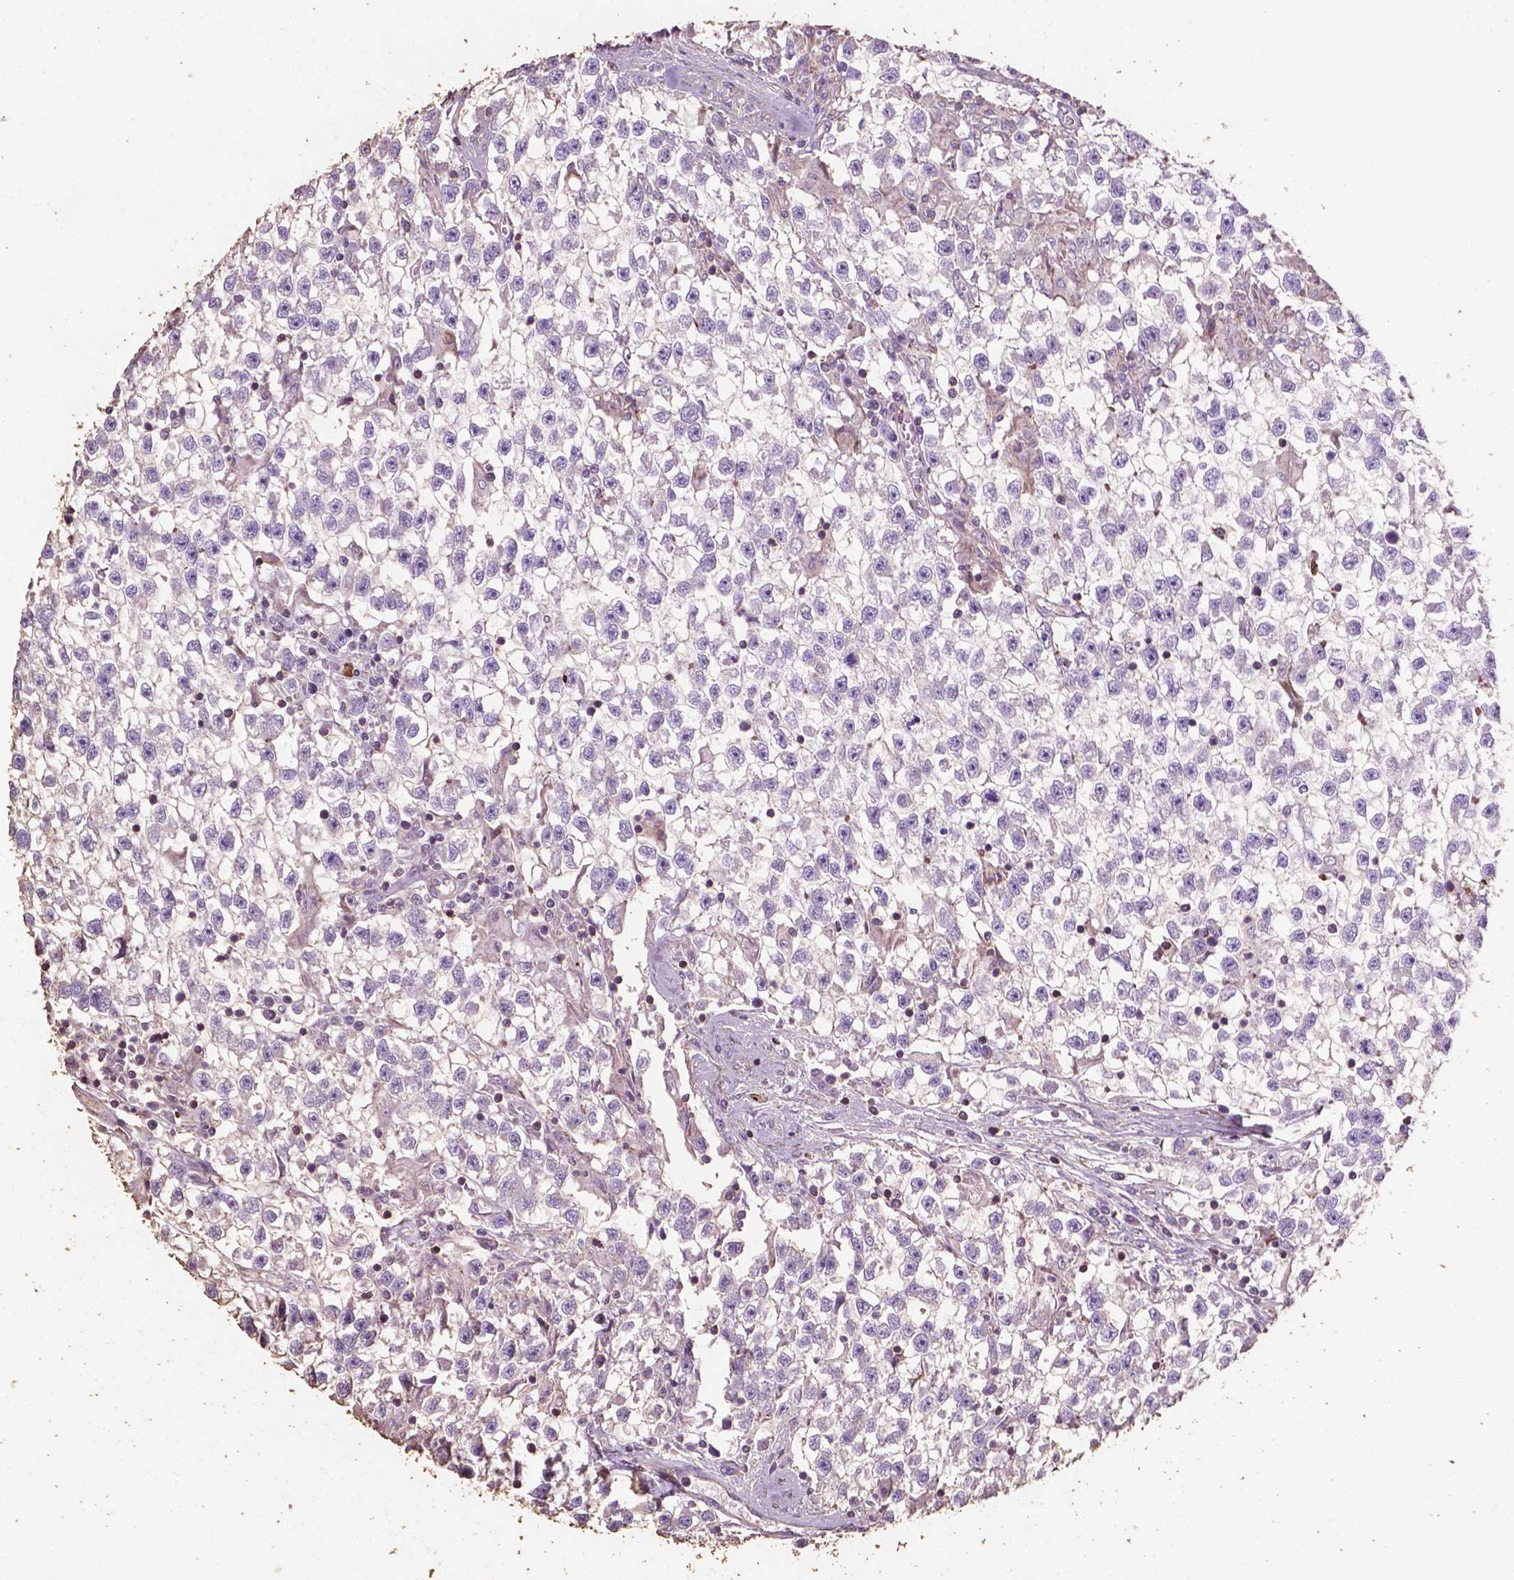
{"staining": {"intensity": "negative", "quantity": "none", "location": "none"}, "tissue": "testis cancer", "cell_type": "Tumor cells", "image_type": "cancer", "snomed": [{"axis": "morphology", "description": "Seminoma, NOS"}, {"axis": "topography", "description": "Testis"}], "caption": "DAB immunohistochemical staining of human seminoma (testis) displays no significant positivity in tumor cells. (Stains: DAB (3,3'-diaminobenzidine) immunohistochemistry with hematoxylin counter stain, Microscopy: brightfield microscopy at high magnification).", "gene": "COMMD4", "patient": {"sex": "male", "age": 31}}